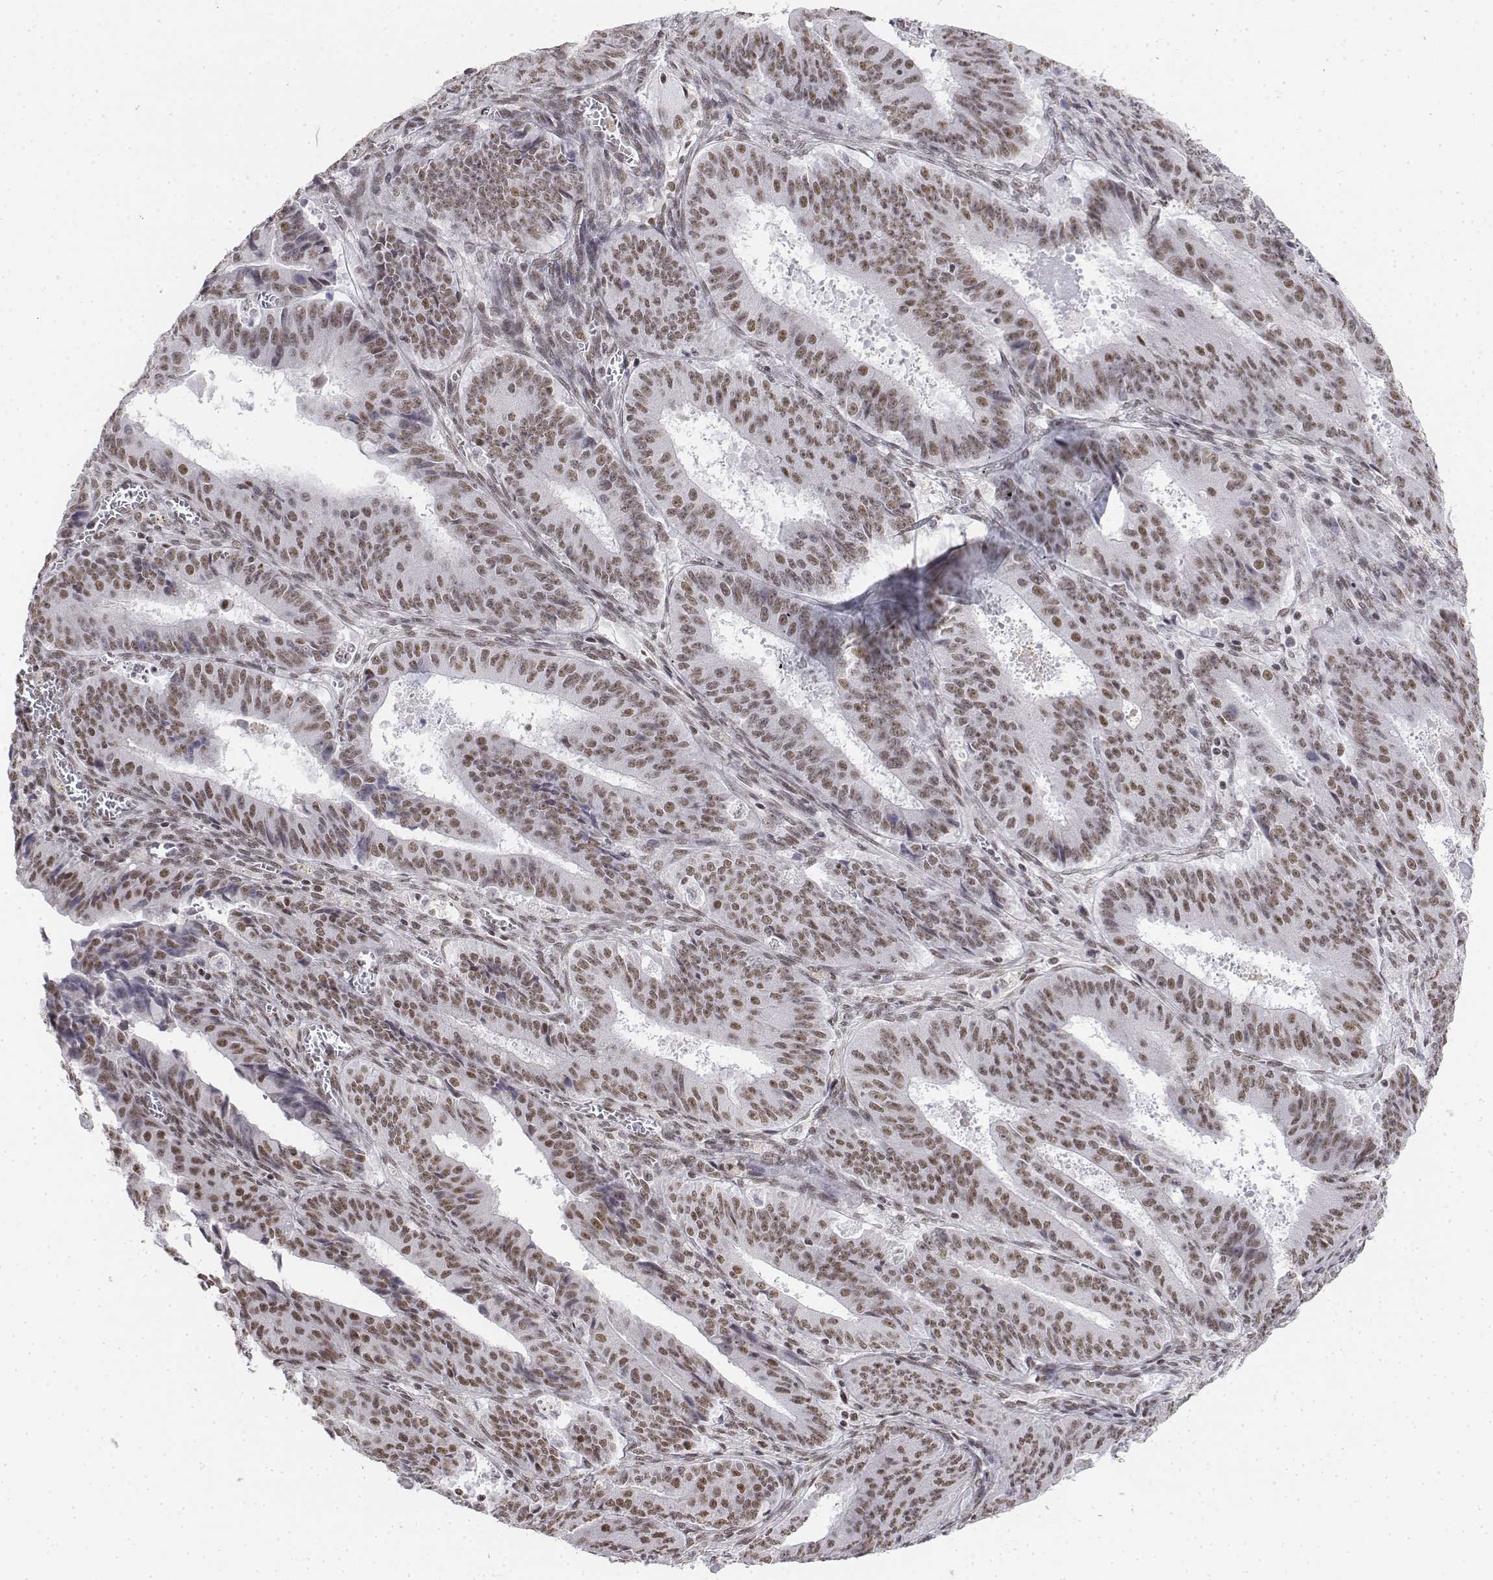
{"staining": {"intensity": "moderate", "quantity": ">75%", "location": "nuclear"}, "tissue": "ovarian cancer", "cell_type": "Tumor cells", "image_type": "cancer", "snomed": [{"axis": "morphology", "description": "Carcinoma, endometroid"}, {"axis": "topography", "description": "Ovary"}], "caption": "An immunohistochemistry (IHC) image of tumor tissue is shown. Protein staining in brown shows moderate nuclear positivity in ovarian endometroid carcinoma within tumor cells.", "gene": "SETD1A", "patient": {"sex": "female", "age": 42}}